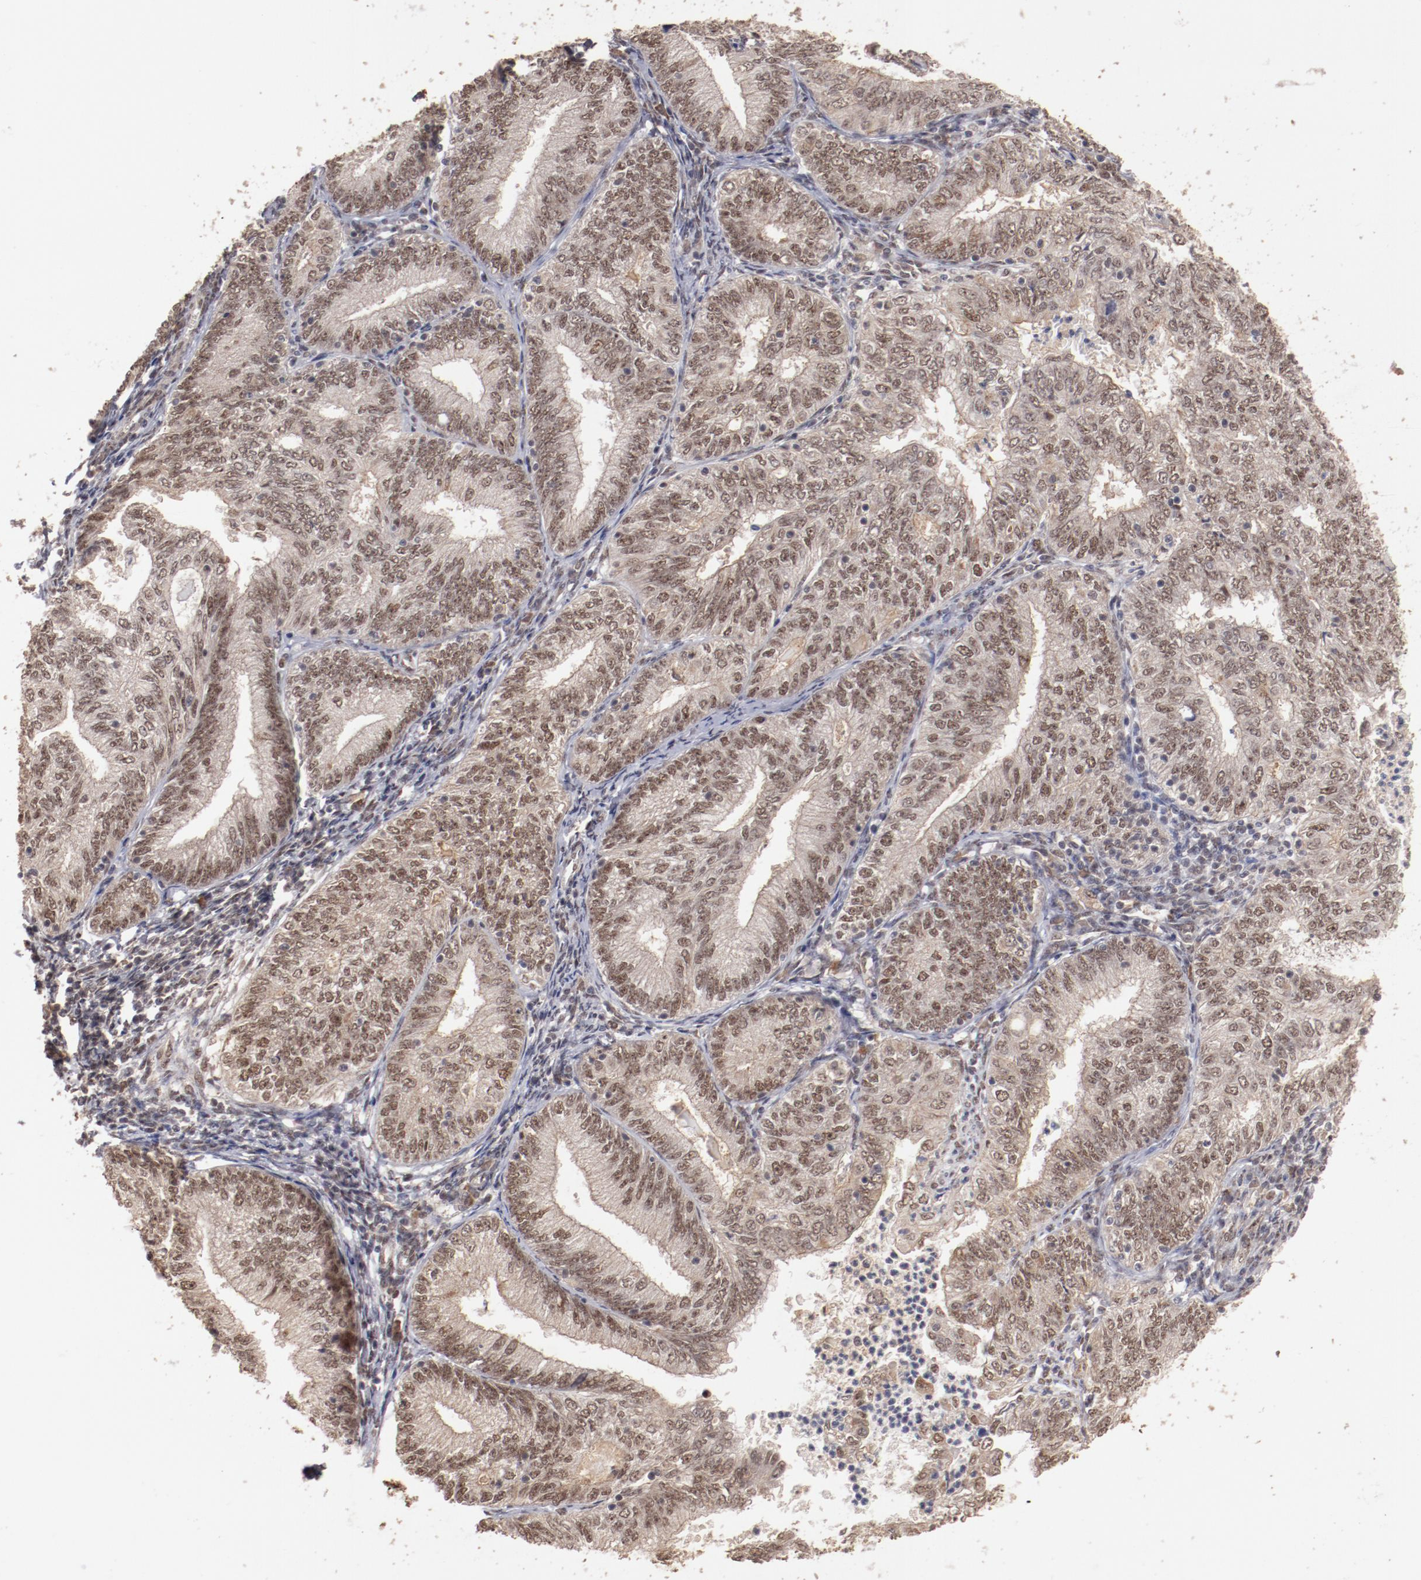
{"staining": {"intensity": "moderate", "quantity": ">75%", "location": "cytoplasmic/membranous,nuclear"}, "tissue": "endometrial cancer", "cell_type": "Tumor cells", "image_type": "cancer", "snomed": [{"axis": "morphology", "description": "Adenocarcinoma, NOS"}, {"axis": "topography", "description": "Endometrium"}], "caption": "Immunohistochemistry (IHC) of endometrial adenocarcinoma displays medium levels of moderate cytoplasmic/membranous and nuclear positivity in approximately >75% of tumor cells. (DAB IHC, brown staining for protein, blue staining for nuclei).", "gene": "CLOCK", "patient": {"sex": "female", "age": 69}}